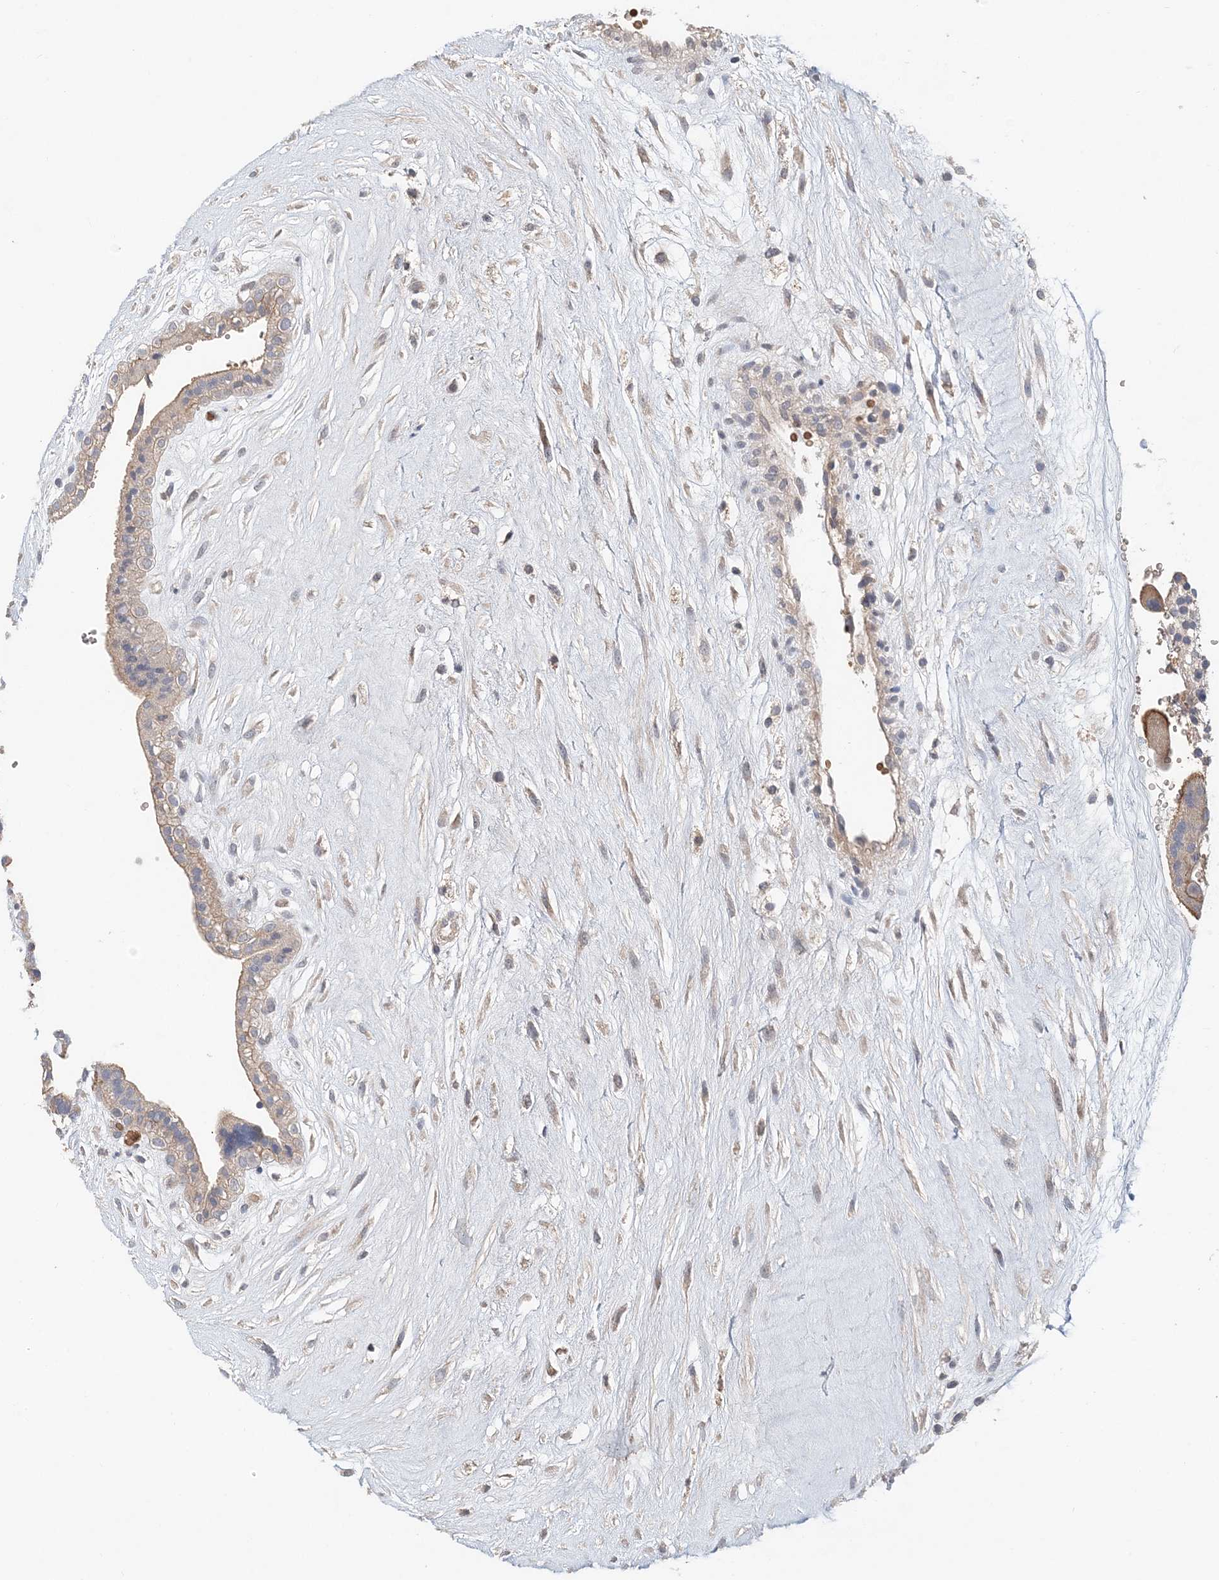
{"staining": {"intensity": "negative", "quantity": "none", "location": "none"}, "tissue": "placenta", "cell_type": "Decidual cells", "image_type": "normal", "snomed": [{"axis": "morphology", "description": "Normal tissue, NOS"}, {"axis": "topography", "description": "Placenta"}], "caption": "Placenta stained for a protein using immunohistochemistry (IHC) exhibits no staining decidual cells.", "gene": "SYCP3", "patient": {"sex": "female", "age": 18}}